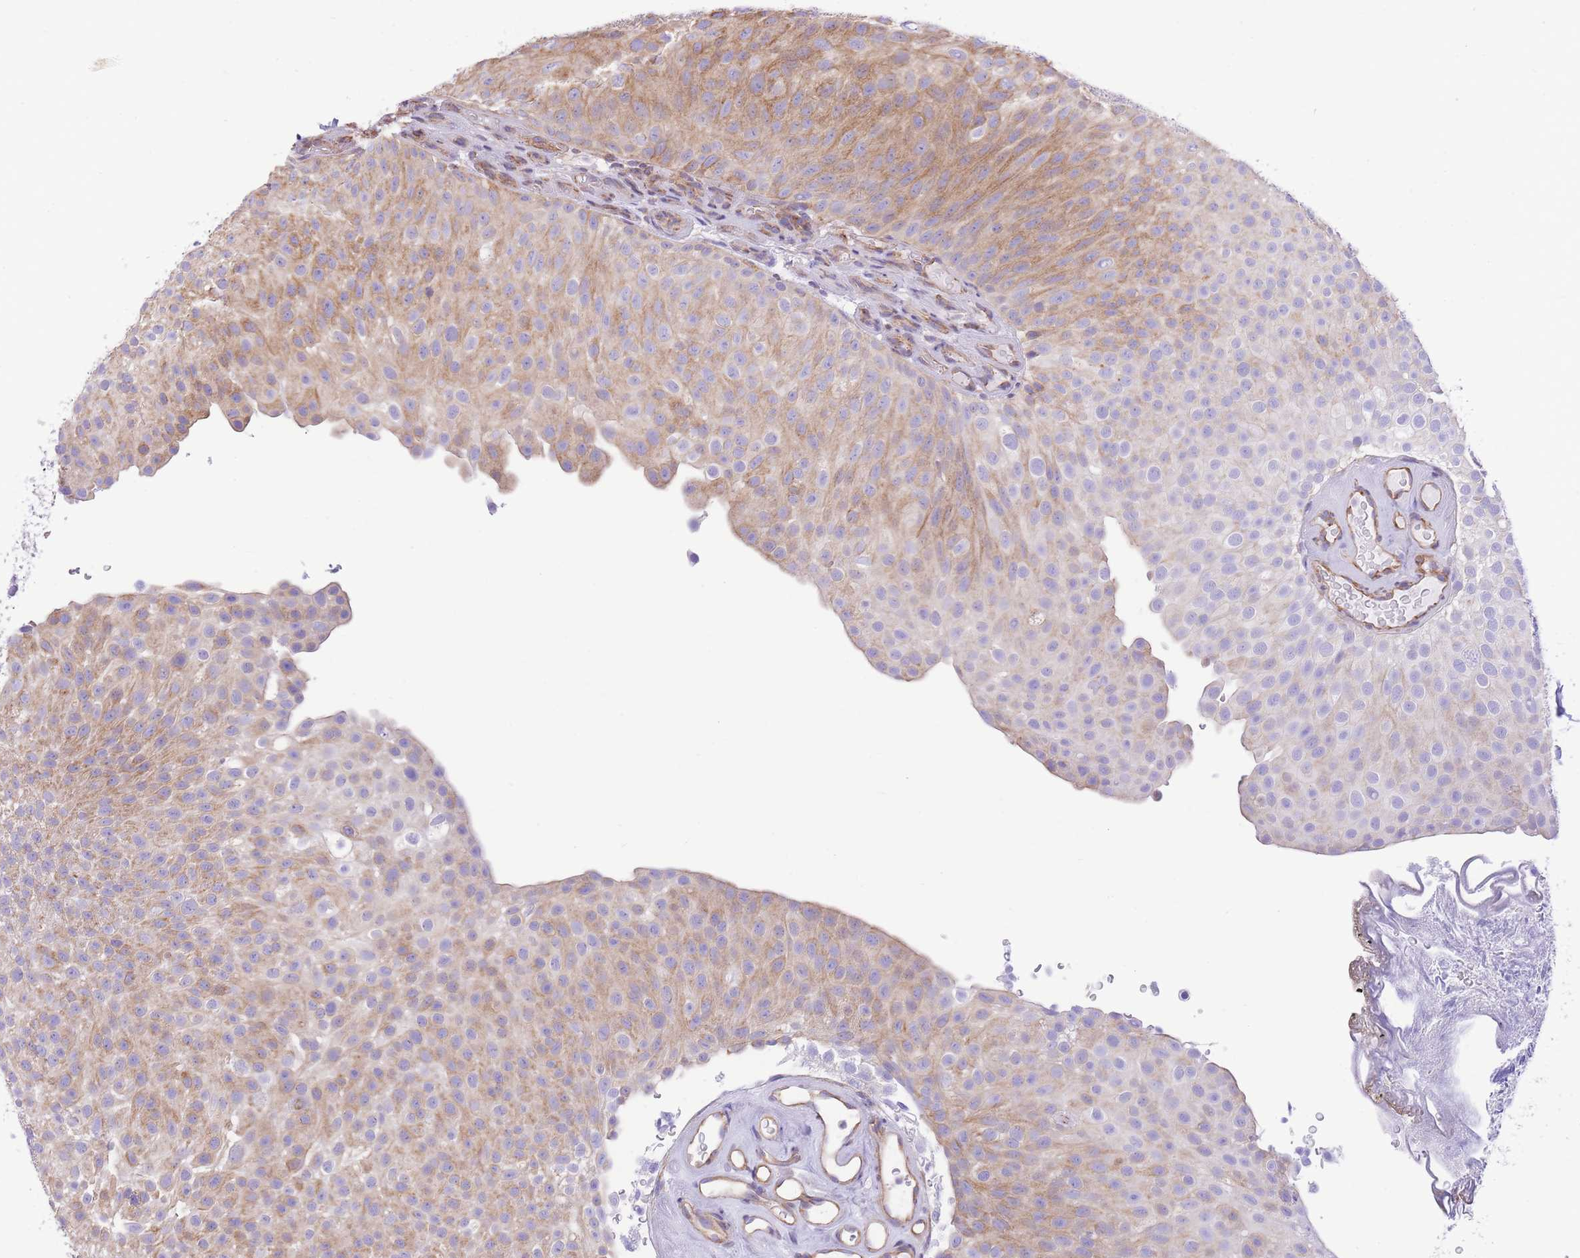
{"staining": {"intensity": "moderate", "quantity": ">75%", "location": "cytoplasmic/membranous"}, "tissue": "urothelial cancer", "cell_type": "Tumor cells", "image_type": "cancer", "snomed": [{"axis": "morphology", "description": "Urothelial carcinoma, Low grade"}, {"axis": "topography", "description": "Urinary bladder"}], "caption": "Human urothelial cancer stained with a protein marker demonstrates moderate staining in tumor cells.", "gene": "RHOU", "patient": {"sex": "male", "age": 78}}